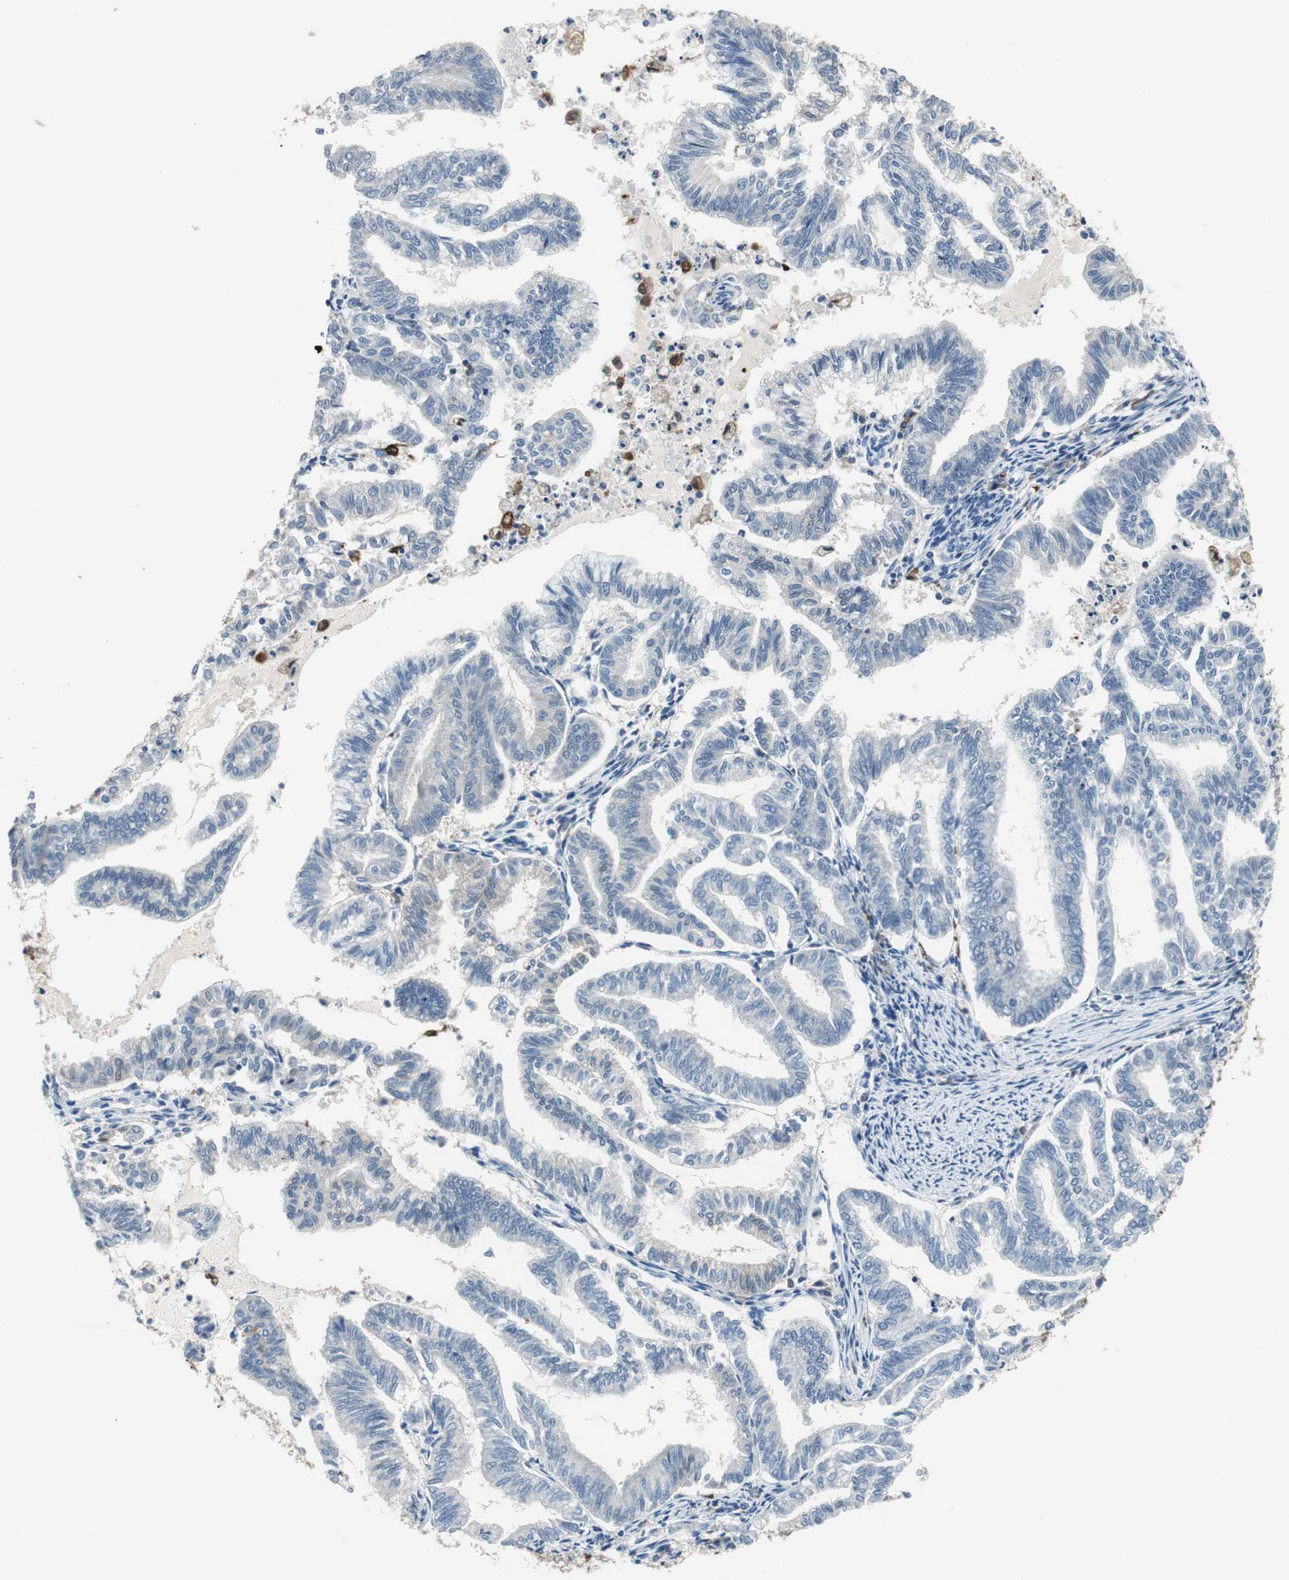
{"staining": {"intensity": "negative", "quantity": "none", "location": "none"}, "tissue": "endometrial cancer", "cell_type": "Tumor cells", "image_type": "cancer", "snomed": [{"axis": "morphology", "description": "Adenocarcinoma, NOS"}, {"axis": "topography", "description": "Endometrium"}], "caption": "Immunohistochemistry (IHC) photomicrograph of human endometrial adenocarcinoma stained for a protein (brown), which exhibits no positivity in tumor cells.", "gene": "MSTO1", "patient": {"sex": "female", "age": 79}}